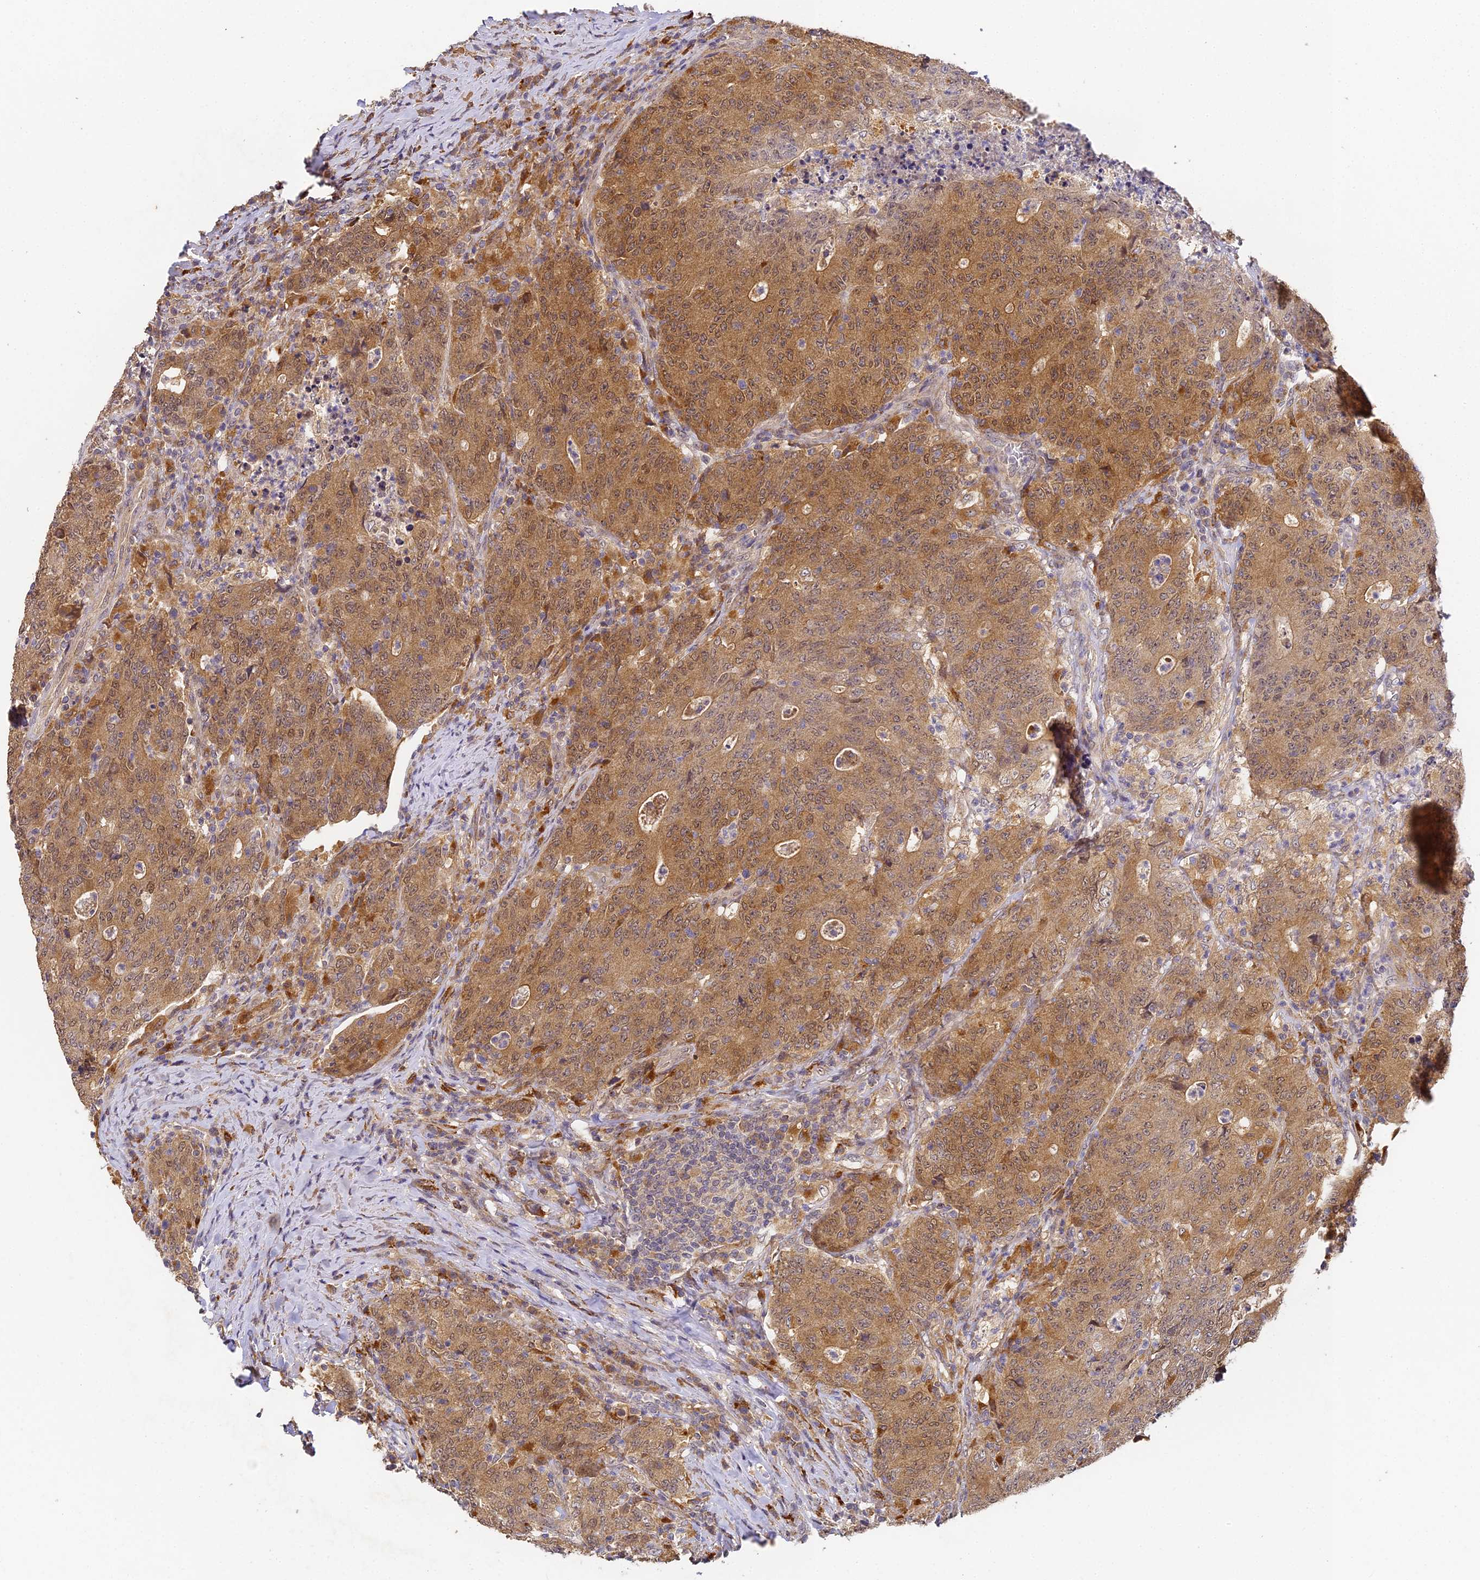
{"staining": {"intensity": "moderate", "quantity": ">75%", "location": "cytoplasmic/membranous,nuclear"}, "tissue": "colorectal cancer", "cell_type": "Tumor cells", "image_type": "cancer", "snomed": [{"axis": "morphology", "description": "Adenocarcinoma, NOS"}, {"axis": "topography", "description": "Colon"}], "caption": "DAB immunohistochemical staining of human colorectal cancer (adenocarcinoma) shows moderate cytoplasmic/membranous and nuclear protein positivity in approximately >75% of tumor cells.", "gene": "YAE1", "patient": {"sex": "female", "age": 75}}